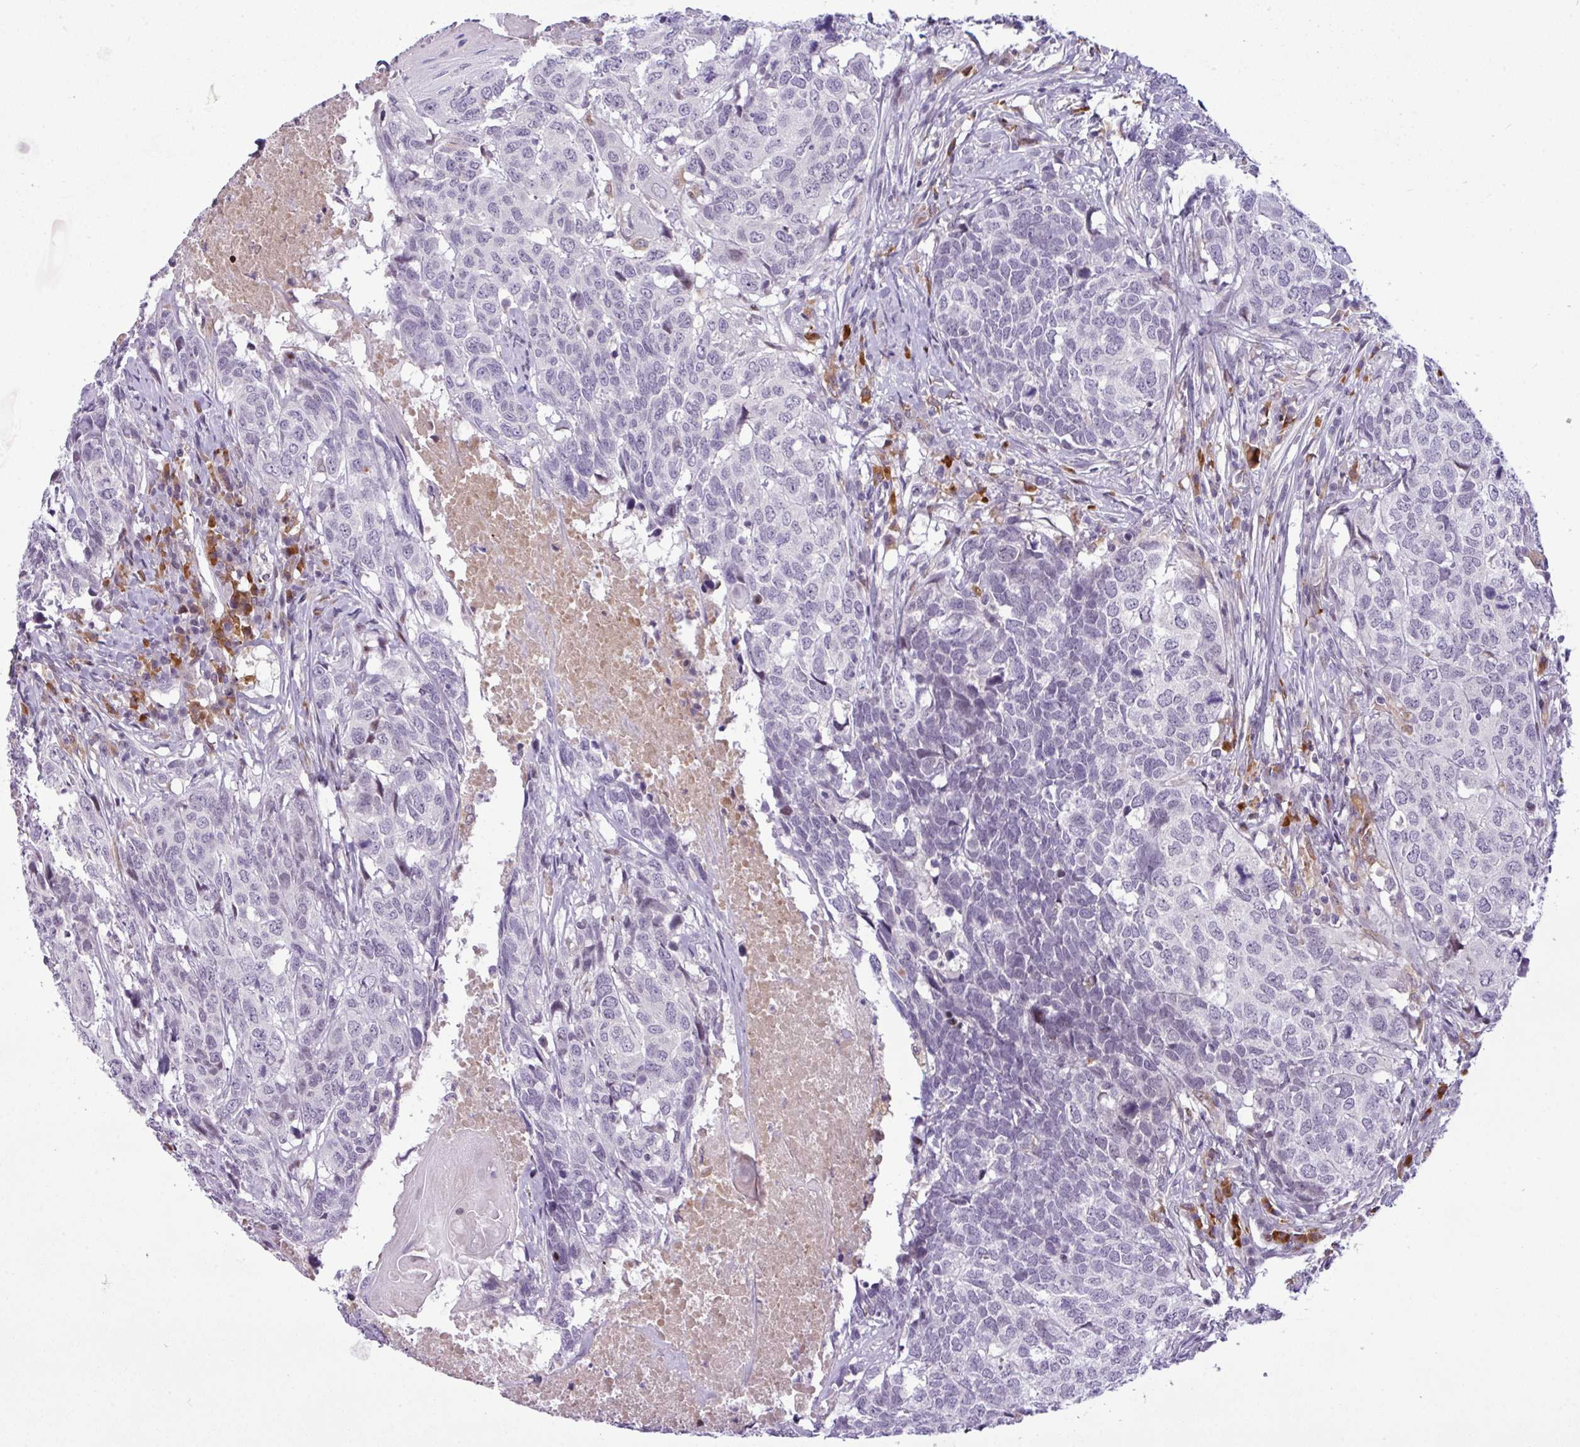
{"staining": {"intensity": "negative", "quantity": "none", "location": "none"}, "tissue": "head and neck cancer", "cell_type": "Tumor cells", "image_type": "cancer", "snomed": [{"axis": "morphology", "description": "Squamous cell carcinoma, NOS"}, {"axis": "topography", "description": "Head-Neck"}], "caption": "Human head and neck cancer stained for a protein using IHC shows no staining in tumor cells.", "gene": "SLC66A2", "patient": {"sex": "male", "age": 66}}